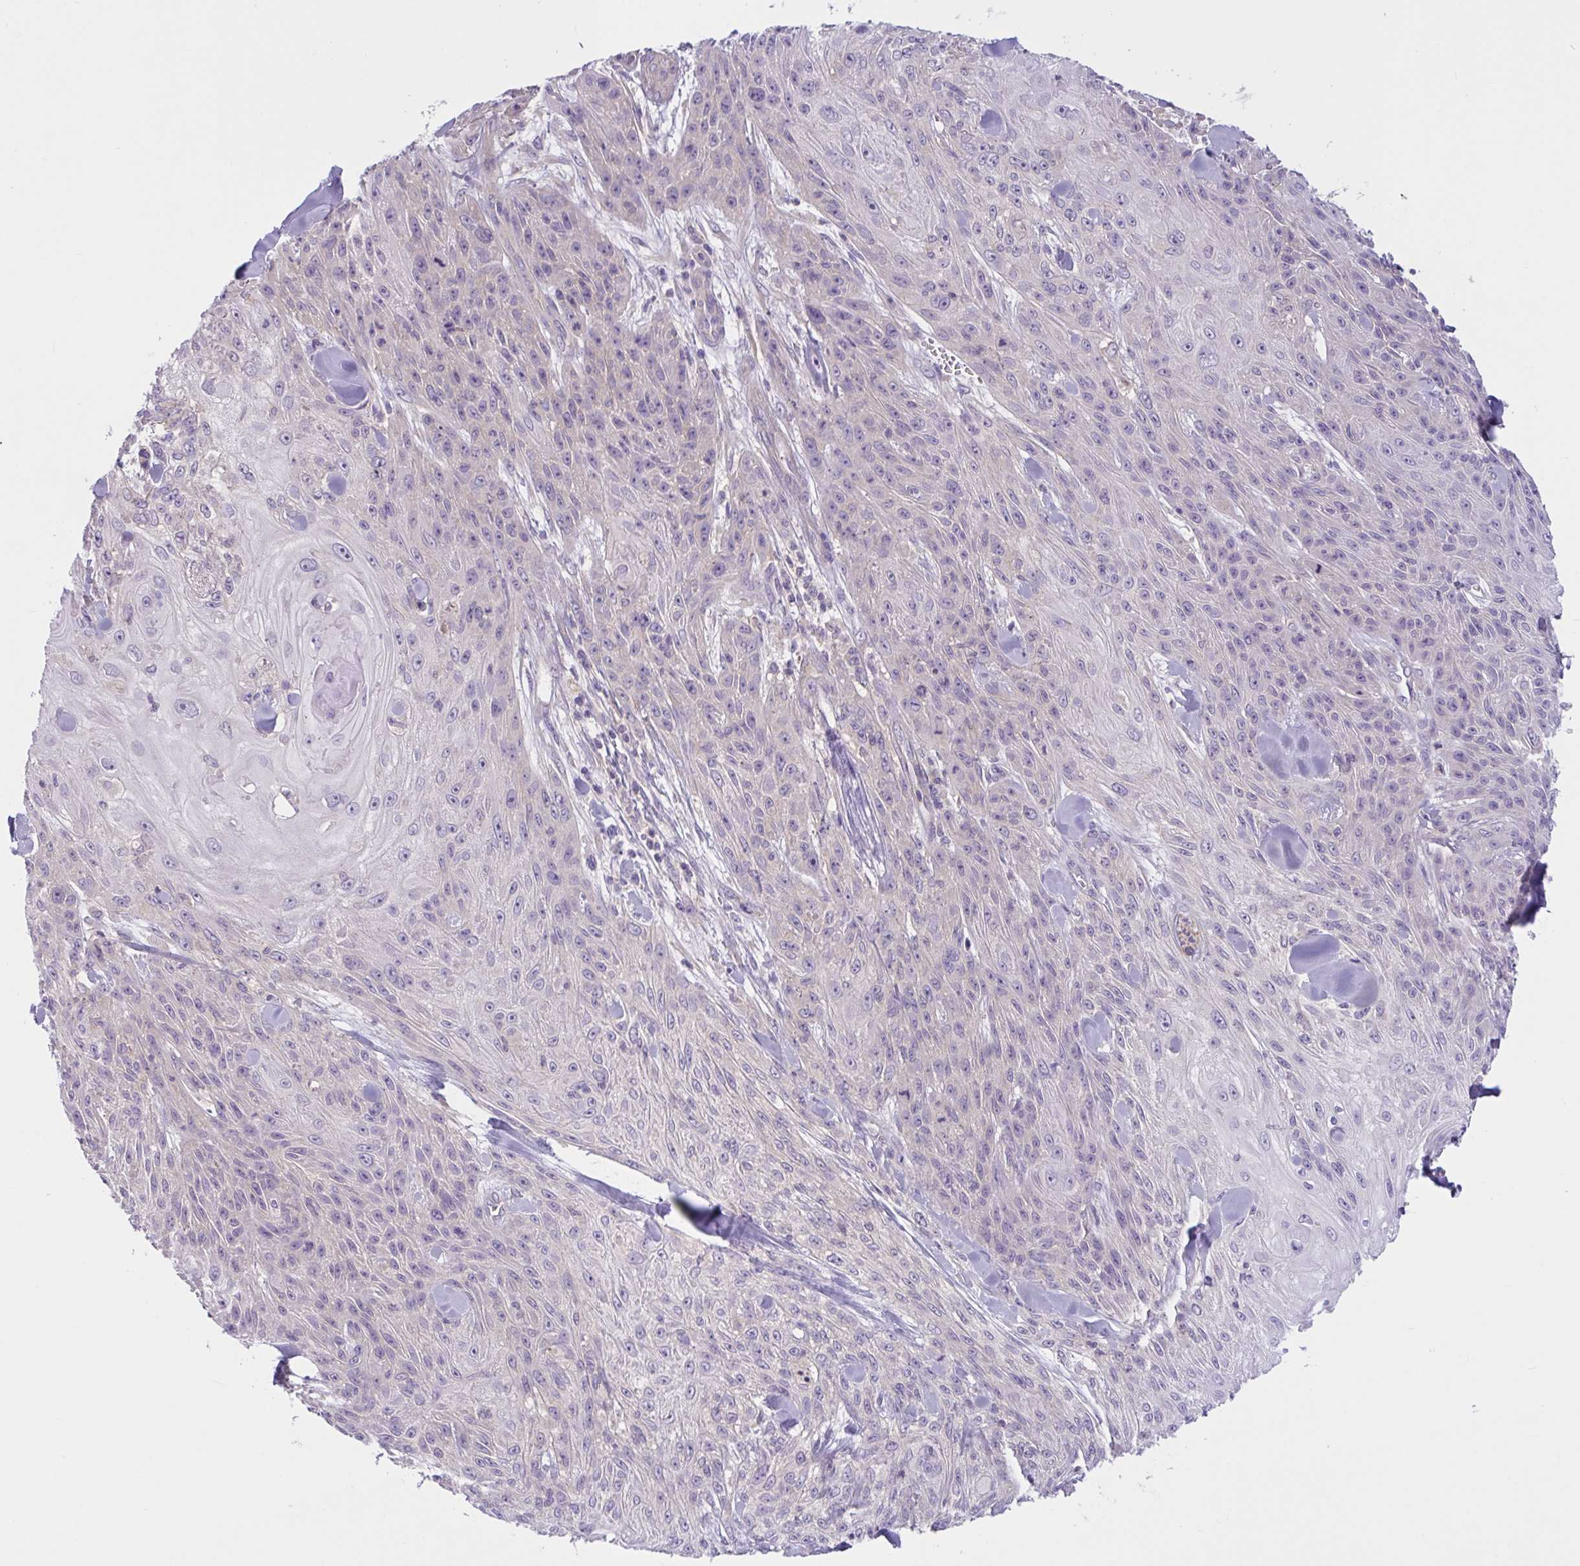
{"staining": {"intensity": "negative", "quantity": "none", "location": "none"}, "tissue": "skin cancer", "cell_type": "Tumor cells", "image_type": "cancer", "snomed": [{"axis": "morphology", "description": "Squamous cell carcinoma, NOS"}, {"axis": "topography", "description": "Skin"}], "caption": "Immunohistochemistry histopathology image of neoplastic tissue: human skin cancer (squamous cell carcinoma) stained with DAB (3,3'-diaminobenzidine) shows no significant protein expression in tumor cells.", "gene": "WNT9B", "patient": {"sex": "male", "age": 88}}